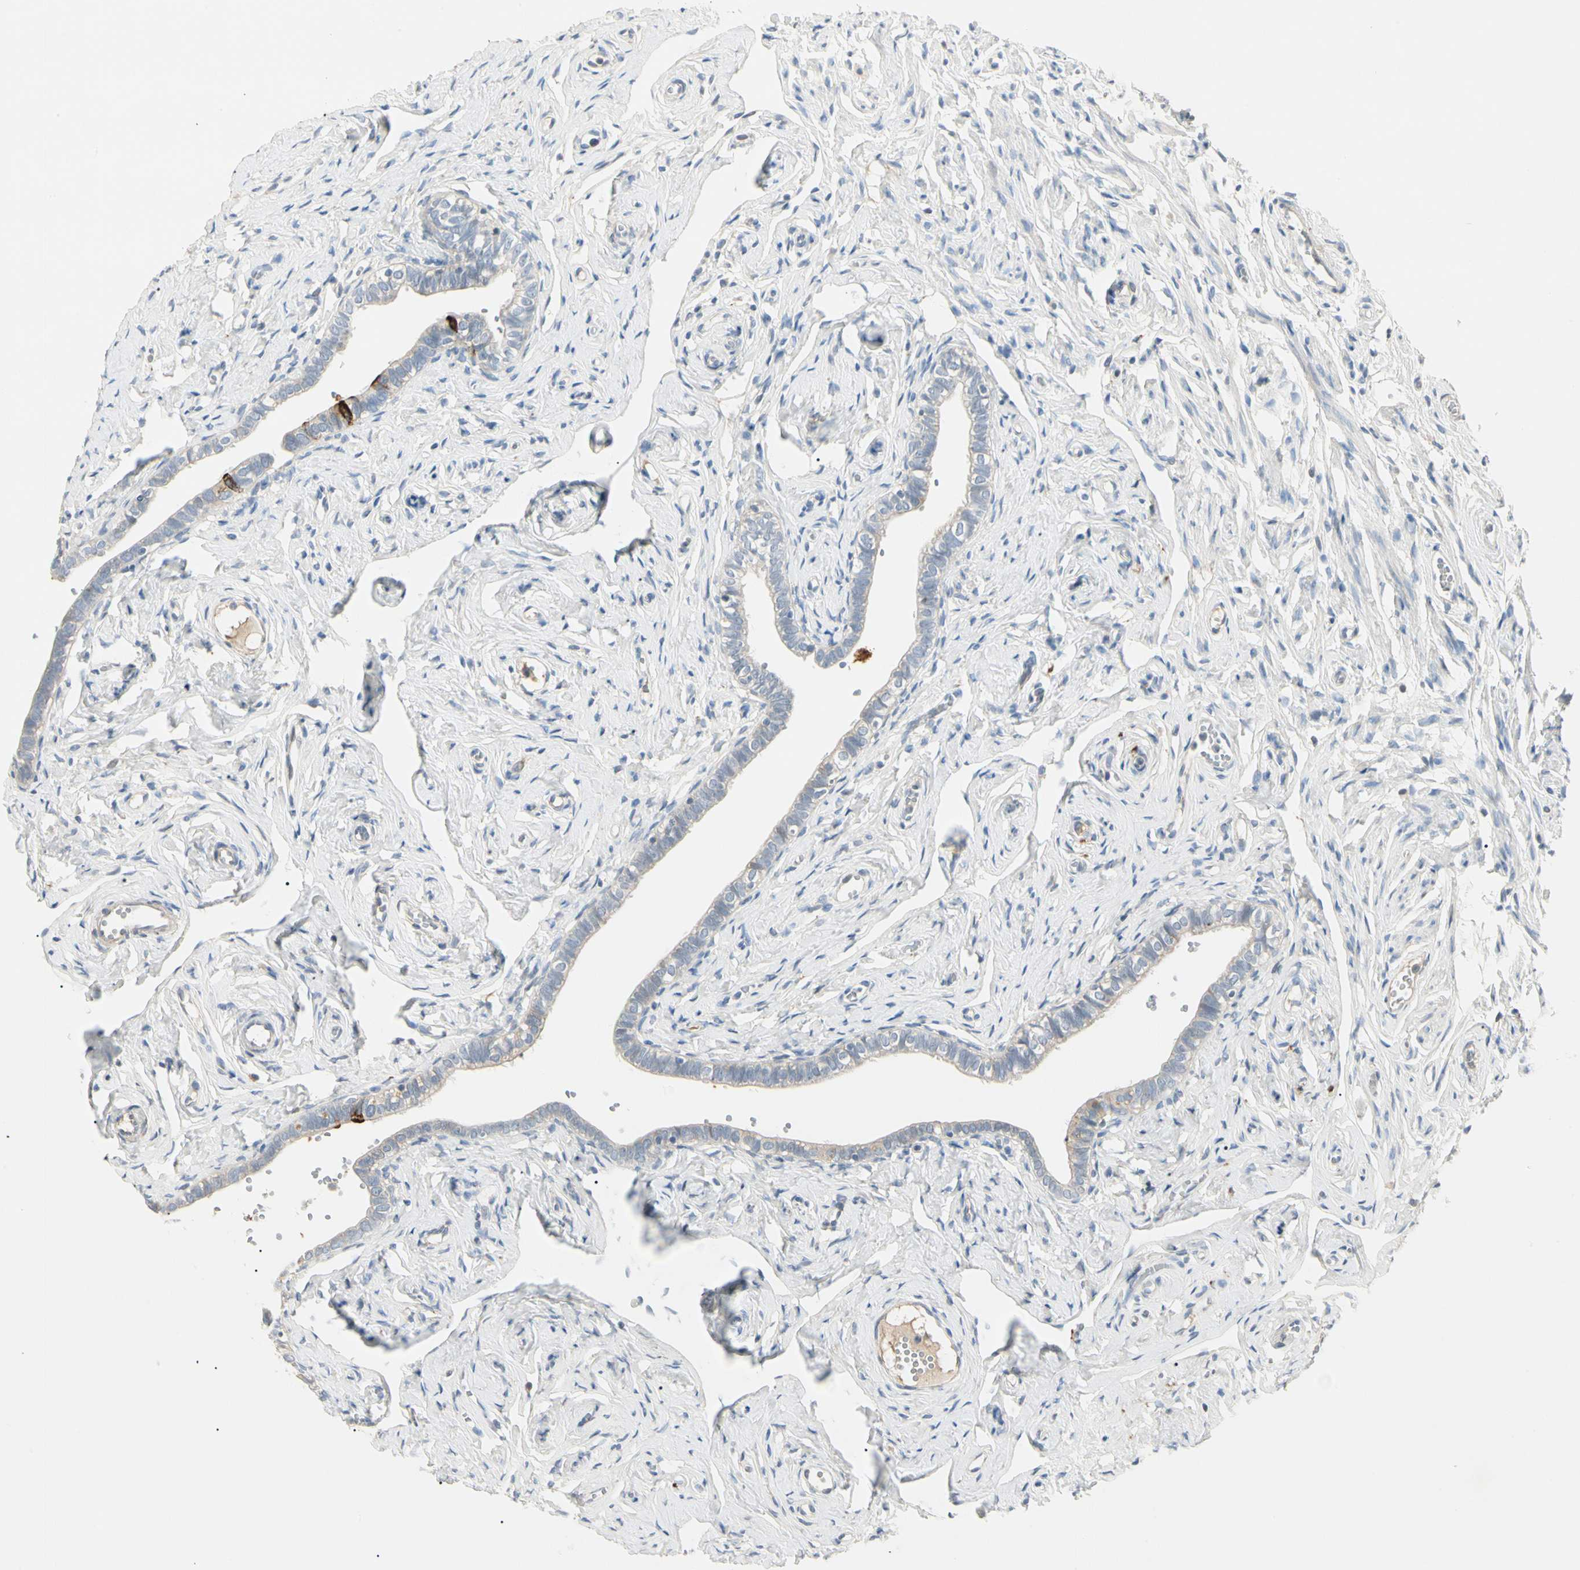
{"staining": {"intensity": "strong", "quantity": "<25%", "location": "cytoplasmic/membranous"}, "tissue": "fallopian tube", "cell_type": "Glandular cells", "image_type": "normal", "snomed": [{"axis": "morphology", "description": "Normal tissue, NOS"}, {"axis": "topography", "description": "Fallopian tube"}], "caption": "IHC of benign human fallopian tube reveals medium levels of strong cytoplasmic/membranous staining in approximately <25% of glandular cells.", "gene": "PRSS21", "patient": {"sex": "female", "age": 71}}